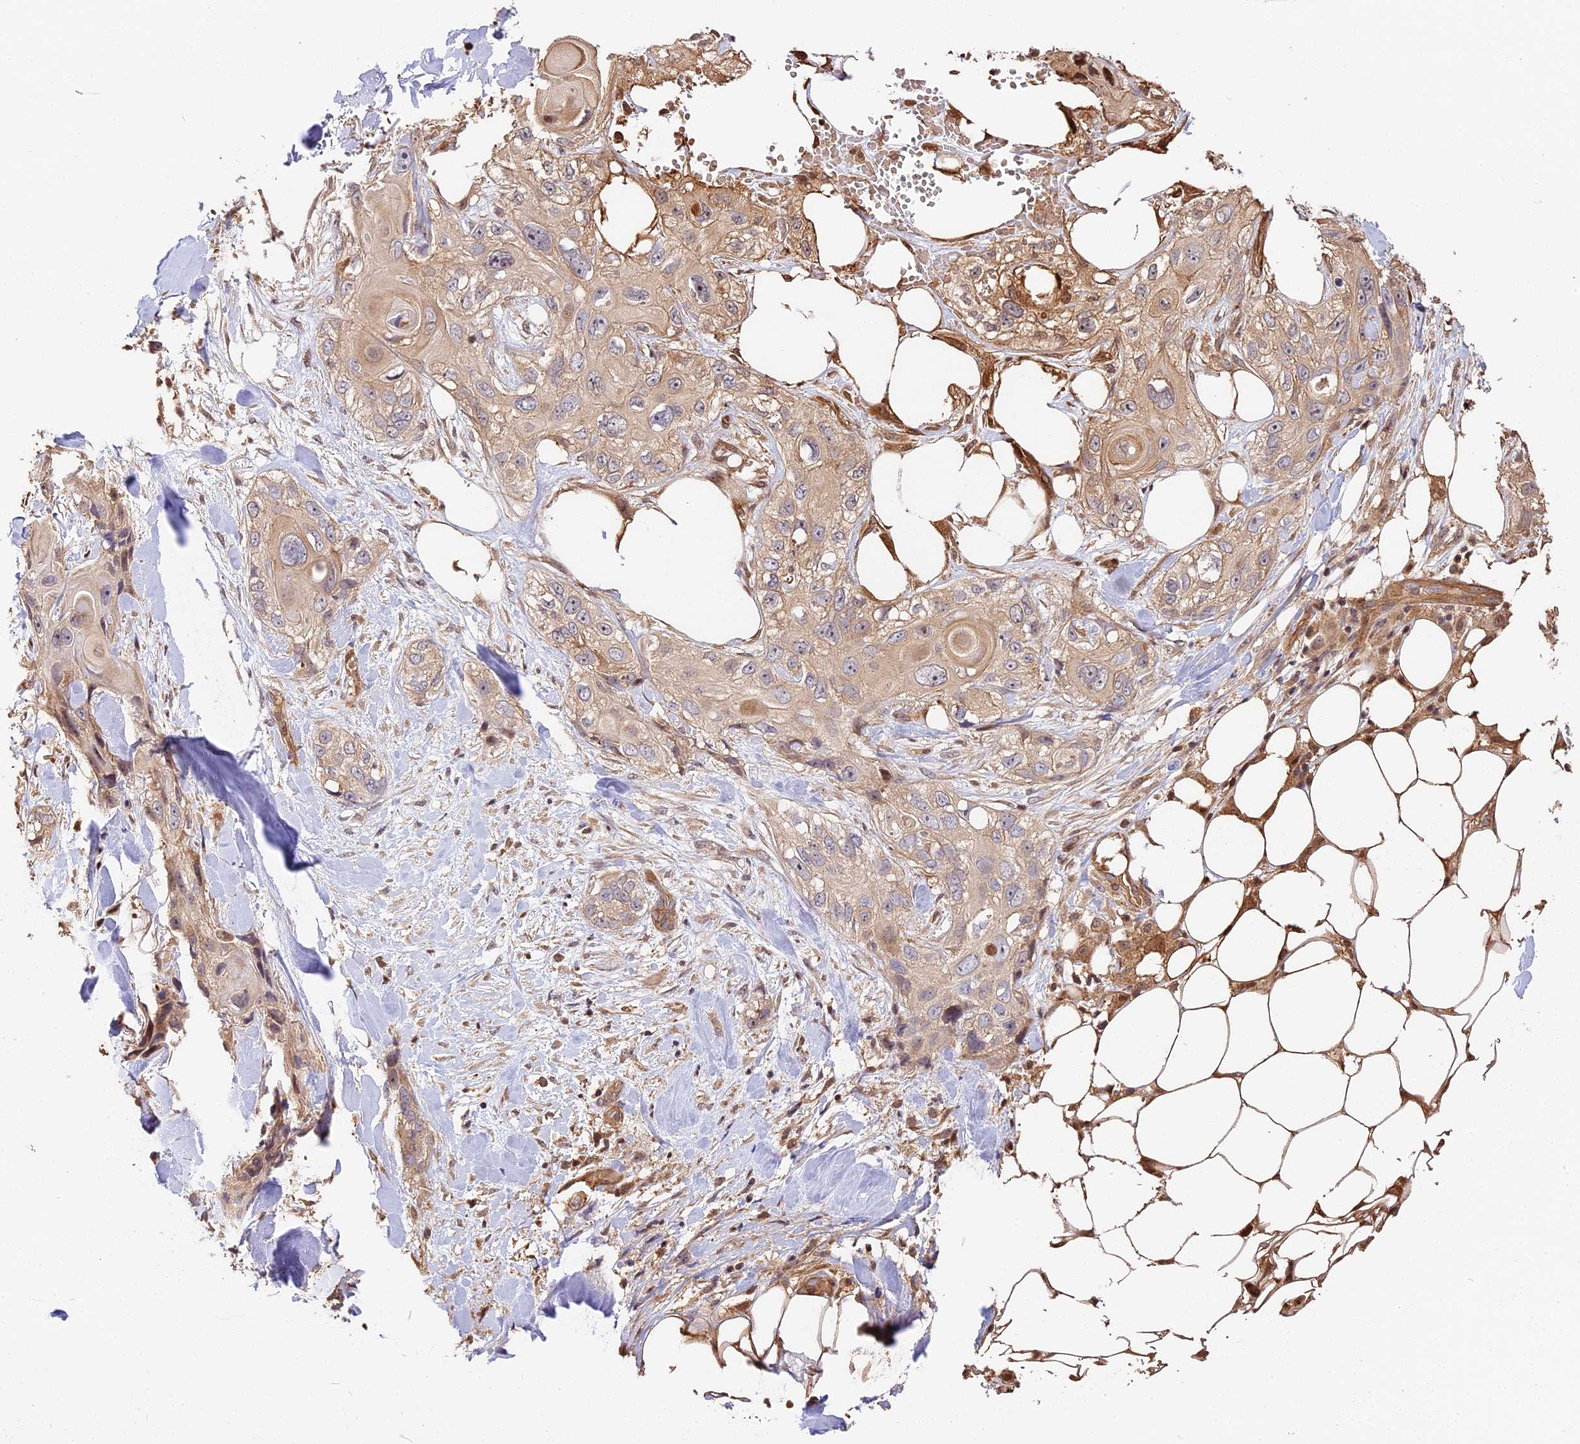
{"staining": {"intensity": "weak", "quantity": ">75%", "location": "cytoplasmic/membranous"}, "tissue": "skin cancer", "cell_type": "Tumor cells", "image_type": "cancer", "snomed": [{"axis": "morphology", "description": "Normal tissue, NOS"}, {"axis": "morphology", "description": "Squamous cell carcinoma, NOS"}, {"axis": "topography", "description": "Skin"}], "caption": "An immunohistochemistry histopathology image of tumor tissue is shown. Protein staining in brown highlights weak cytoplasmic/membranous positivity in skin squamous cell carcinoma within tumor cells.", "gene": "PPP1R37", "patient": {"sex": "male", "age": 72}}